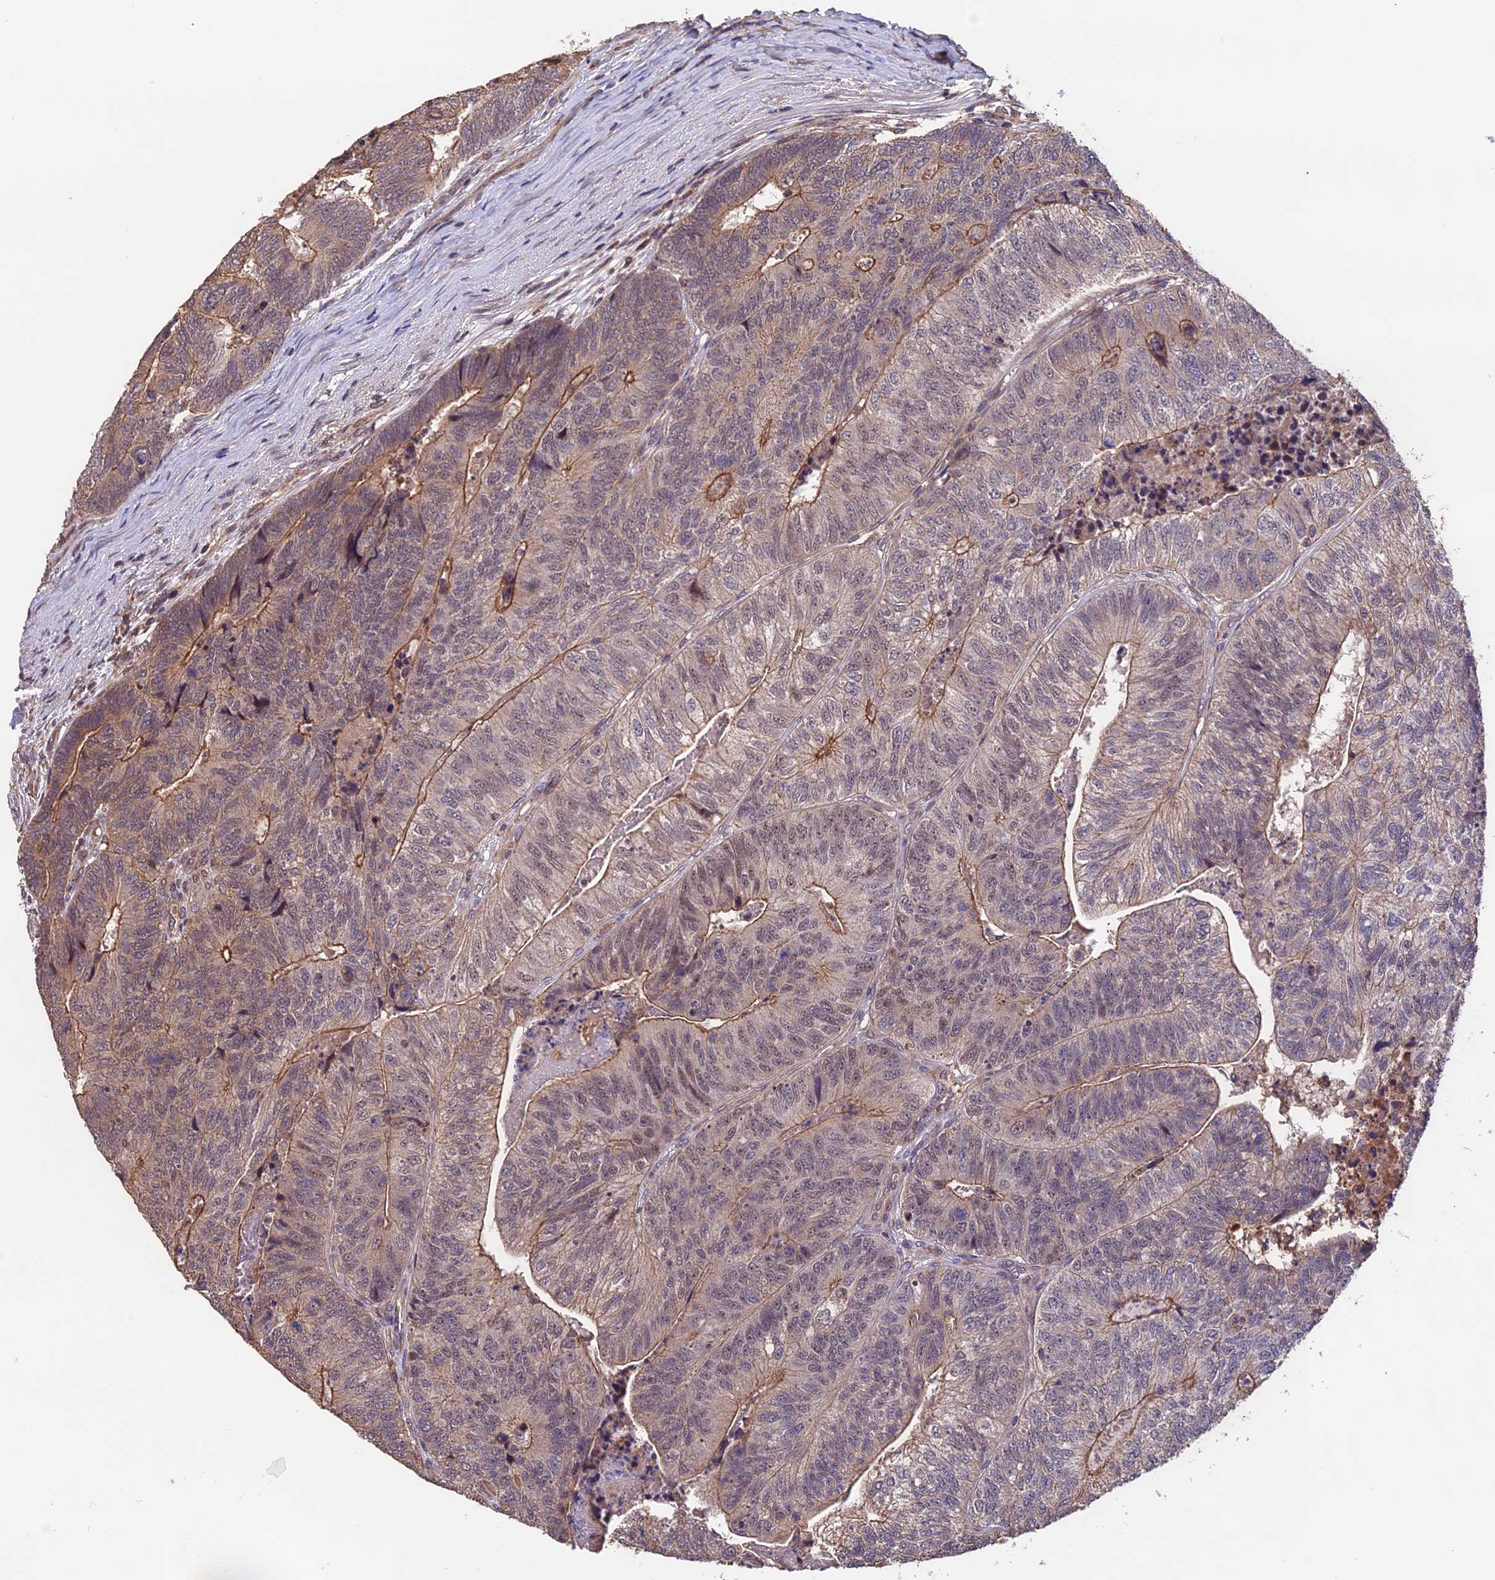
{"staining": {"intensity": "weak", "quantity": ">75%", "location": "cytoplasmic/membranous"}, "tissue": "colorectal cancer", "cell_type": "Tumor cells", "image_type": "cancer", "snomed": [{"axis": "morphology", "description": "Adenocarcinoma, NOS"}, {"axis": "topography", "description": "Colon"}], "caption": "A brown stain highlights weak cytoplasmic/membranous staining of a protein in human colorectal cancer tumor cells.", "gene": "PKD2L2", "patient": {"sex": "female", "age": 67}}